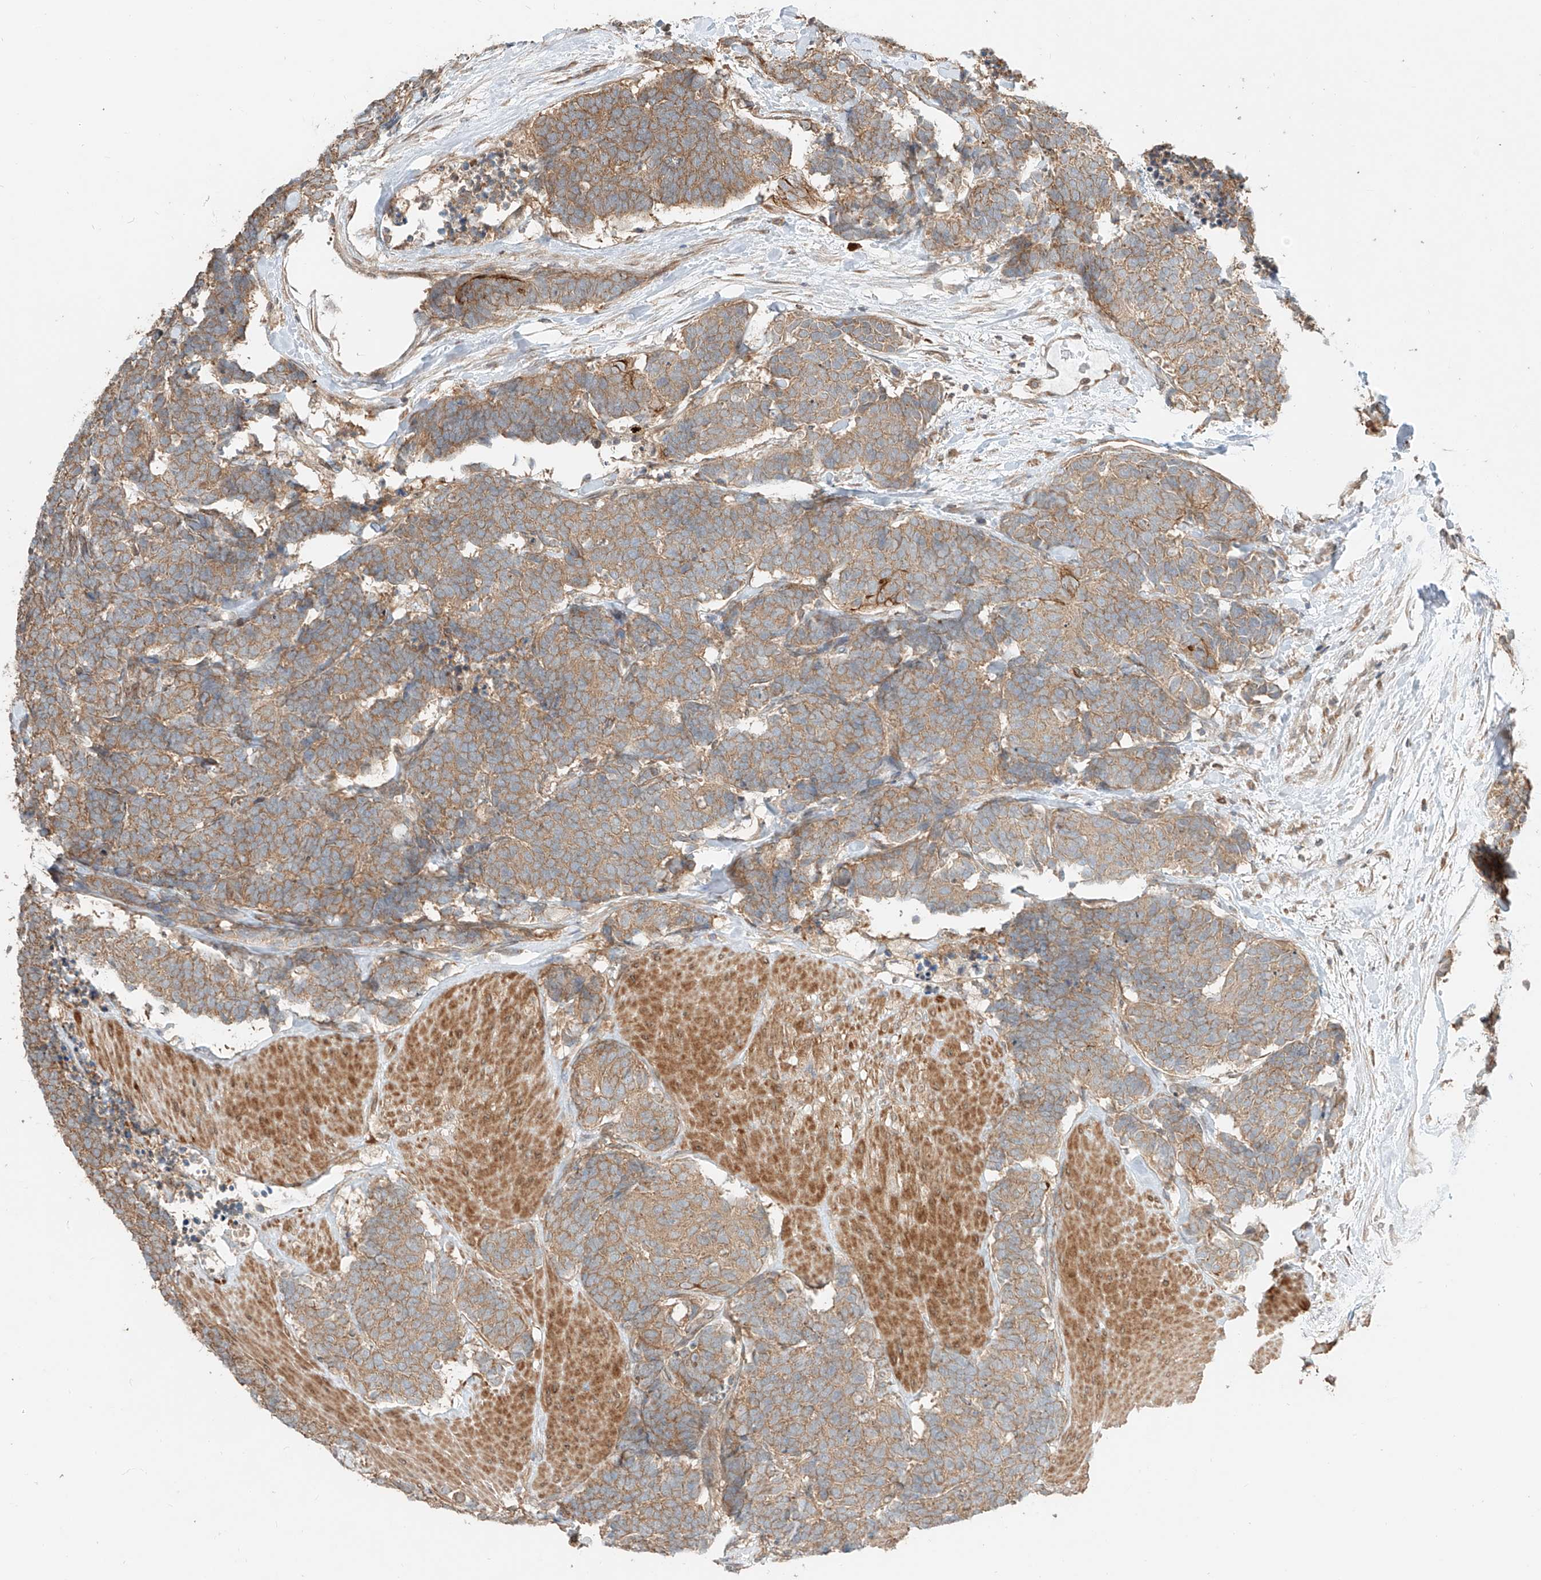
{"staining": {"intensity": "moderate", "quantity": ">75%", "location": "cytoplasmic/membranous"}, "tissue": "carcinoid", "cell_type": "Tumor cells", "image_type": "cancer", "snomed": [{"axis": "morphology", "description": "Carcinoma, NOS"}, {"axis": "morphology", "description": "Carcinoid, malignant, NOS"}, {"axis": "topography", "description": "Urinary bladder"}], "caption": "Moderate cytoplasmic/membranous expression is seen in approximately >75% of tumor cells in carcinoid.", "gene": "CEP162", "patient": {"sex": "male", "age": 57}}